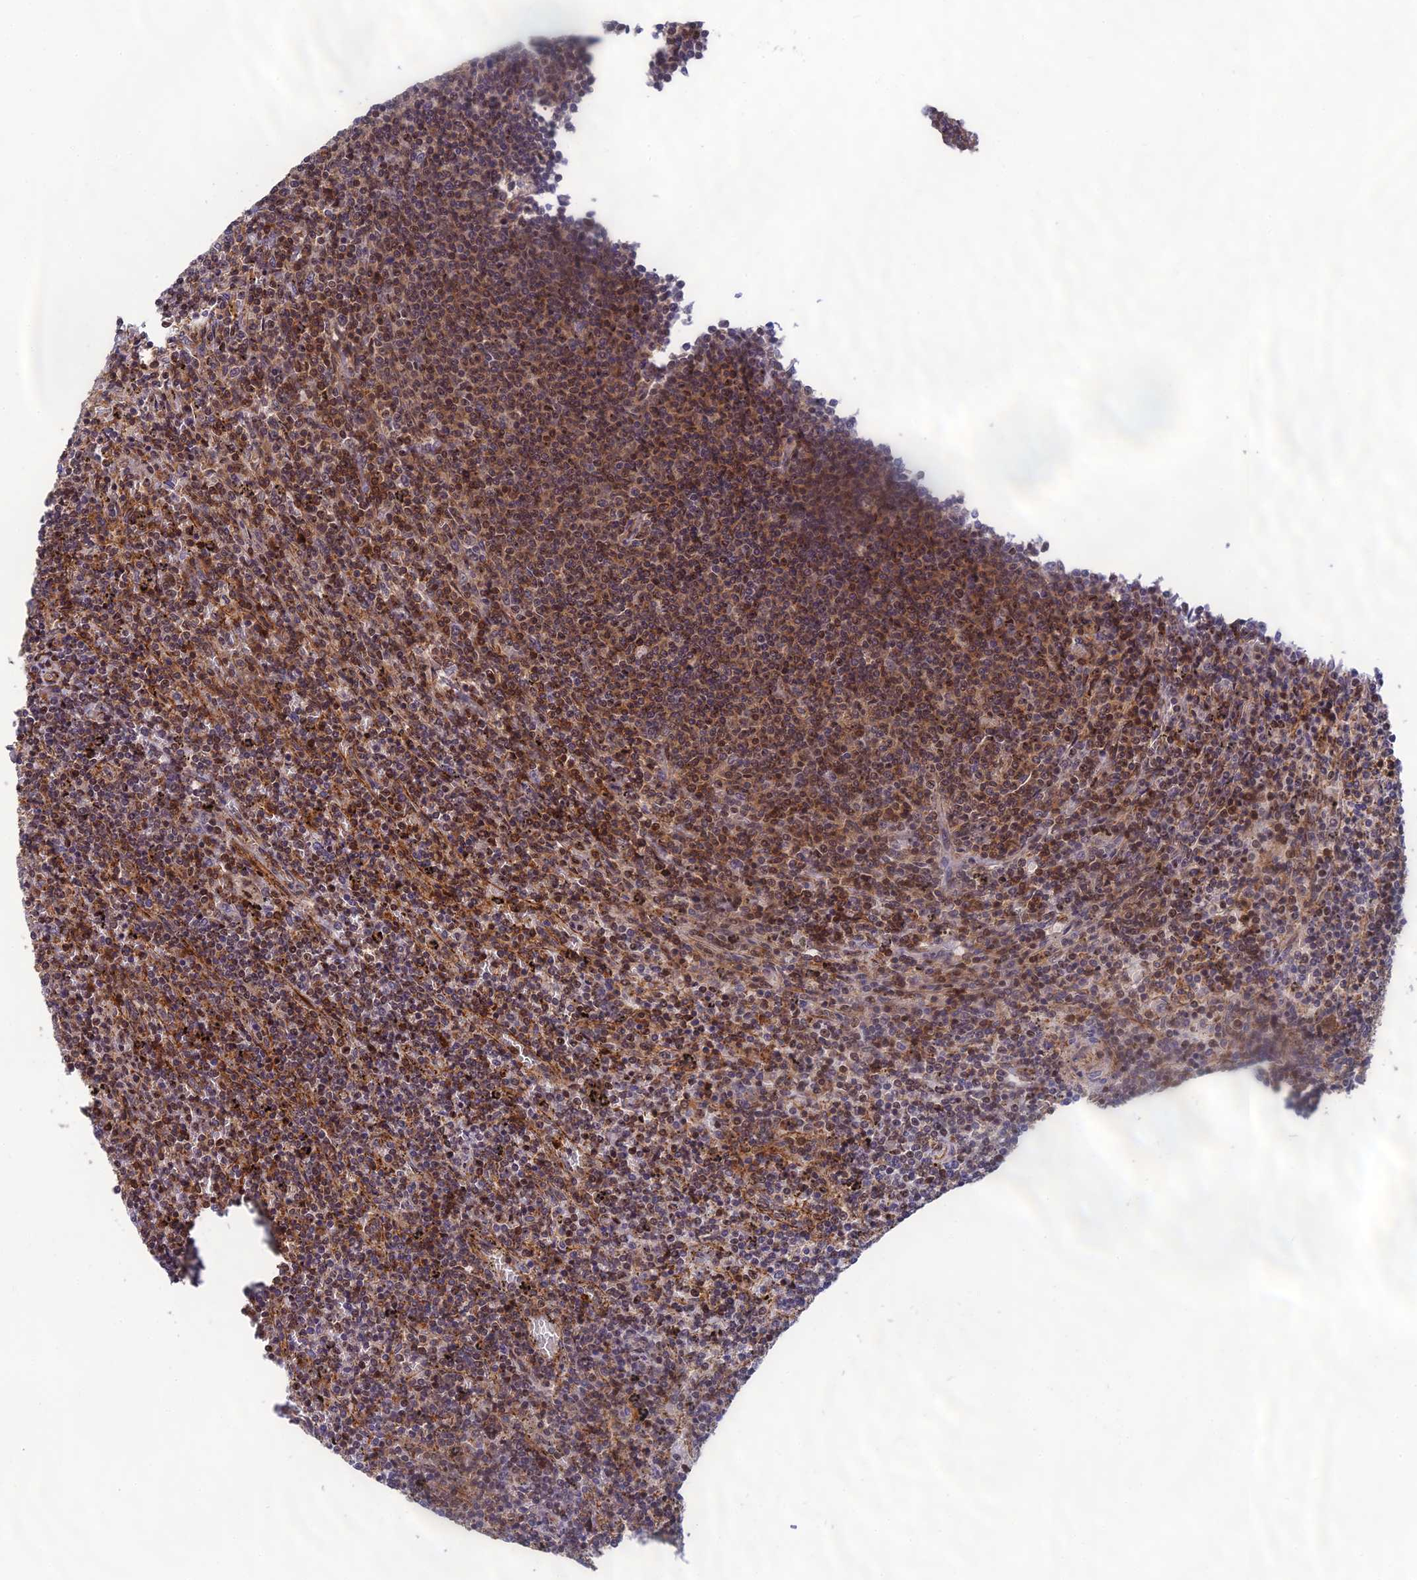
{"staining": {"intensity": "moderate", "quantity": "25%-75%", "location": "cytoplasmic/membranous"}, "tissue": "lymphoma", "cell_type": "Tumor cells", "image_type": "cancer", "snomed": [{"axis": "morphology", "description": "Malignant lymphoma, non-Hodgkin's type, Low grade"}, {"axis": "topography", "description": "Spleen"}], "caption": "This is a histology image of immunohistochemistry (IHC) staining of lymphoma, which shows moderate expression in the cytoplasmic/membranous of tumor cells.", "gene": "OSBPL1A", "patient": {"sex": "female", "age": 50}}